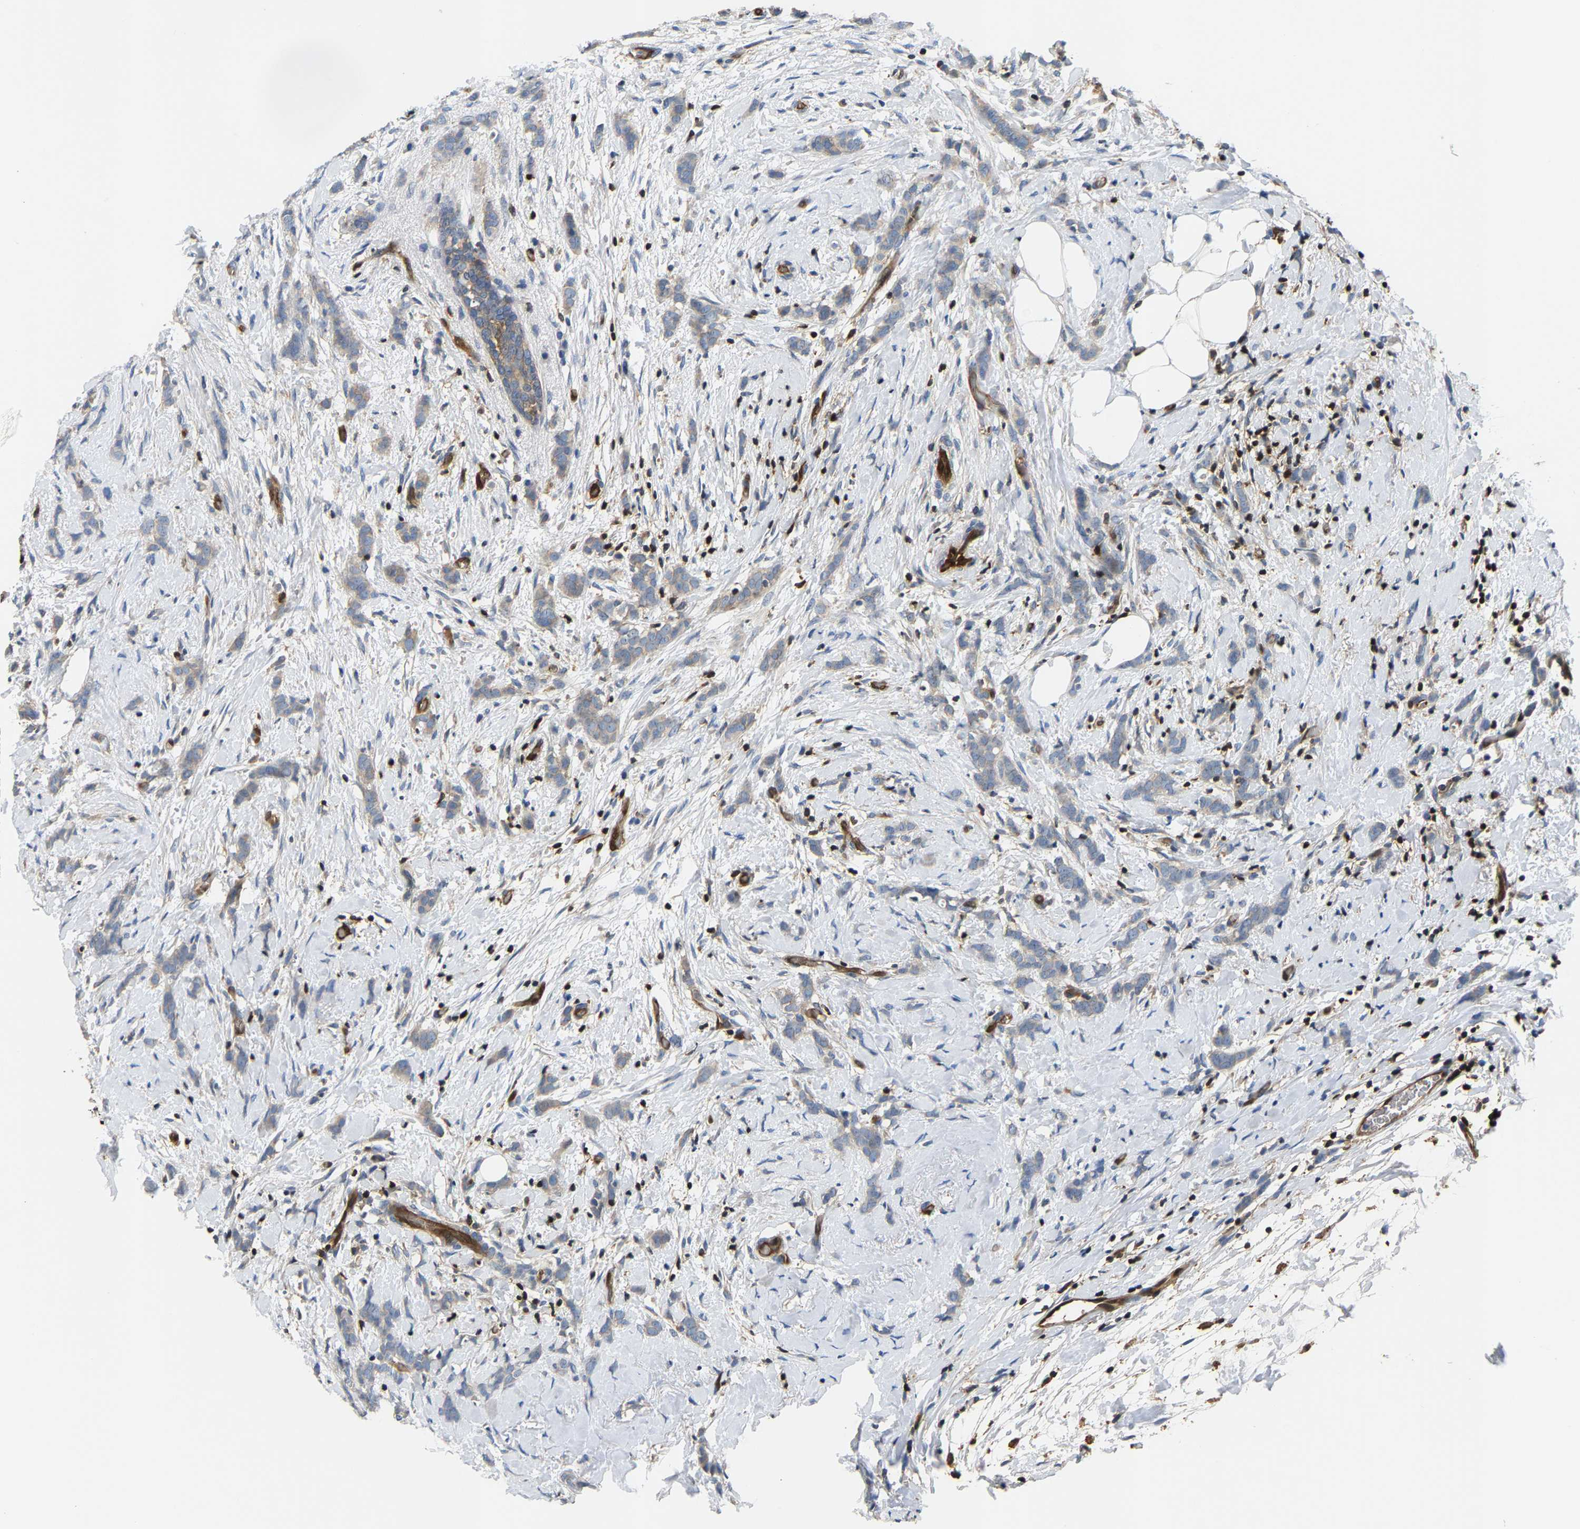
{"staining": {"intensity": "weak", "quantity": "<25%", "location": "cytoplasmic/membranous"}, "tissue": "breast cancer", "cell_type": "Tumor cells", "image_type": "cancer", "snomed": [{"axis": "morphology", "description": "Lobular carcinoma, in situ"}, {"axis": "morphology", "description": "Lobular carcinoma"}, {"axis": "topography", "description": "Breast"}], "caption": "Immunohistochemical staining of human breast cancer shows no significant staining in tumor cells. (DAB immunohistochemistry visualized using brightfield microscopy, high magnification).", "gene": "GIMAP7", "patient": {"sex": "female", "age": 41}}